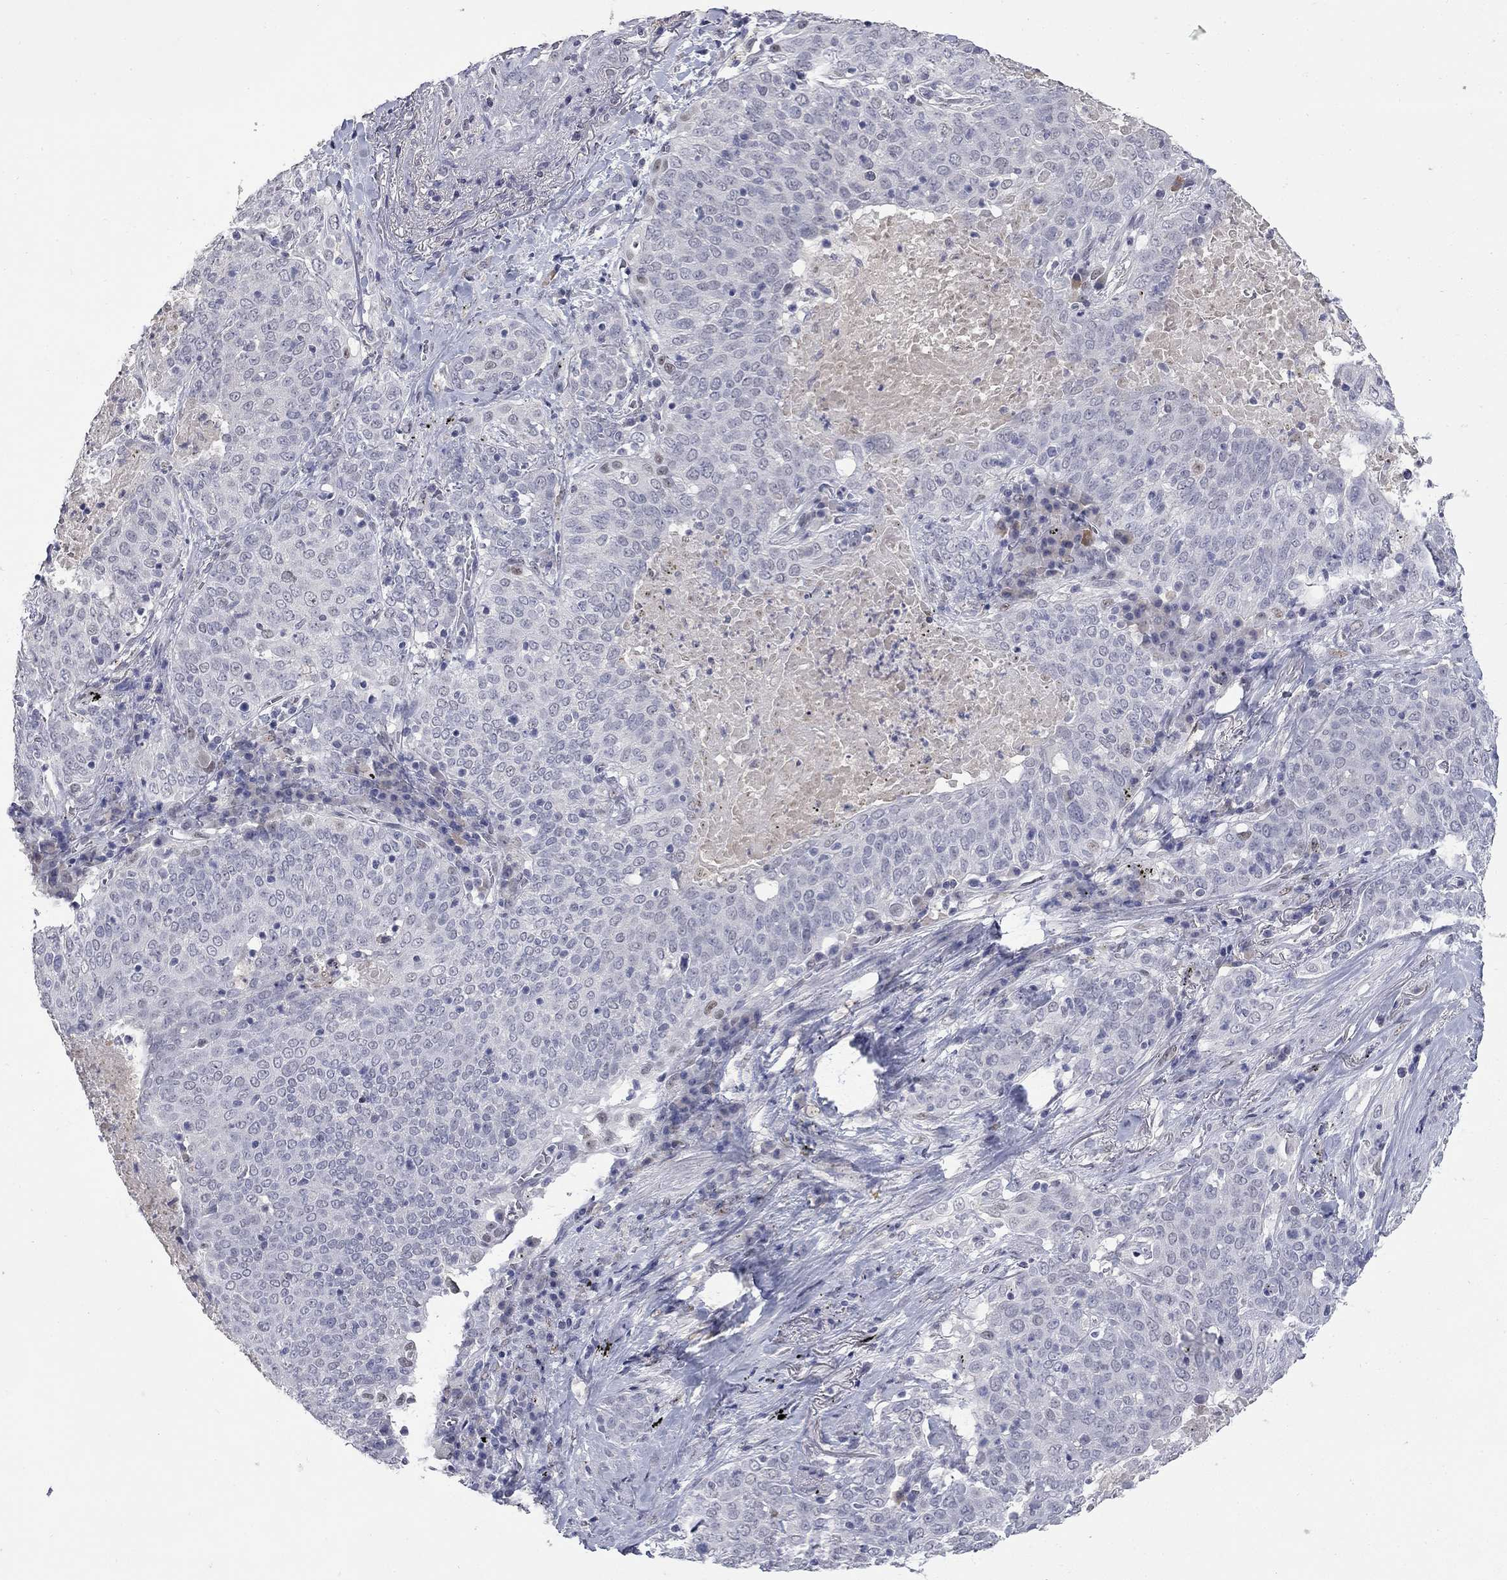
{"staining": {"intensity": "negative", "quantity": "none", "location": "none"}, "tissue": "lung cancer", "cell_type": "Tumor cells", "image_type": "cancer", "snomed": [{"axis": "morphology", "description": "Squamous cell carcinoma, NOS"}, {"axis": "topography", "description": "Lung"}], "caption": "Human lung squamous cell carcinoma stained for a protein using IHC demonstrates no staining in tumor cells.", "gene": "SLC51A", "patient": {"sex": "male", "age": 82}}